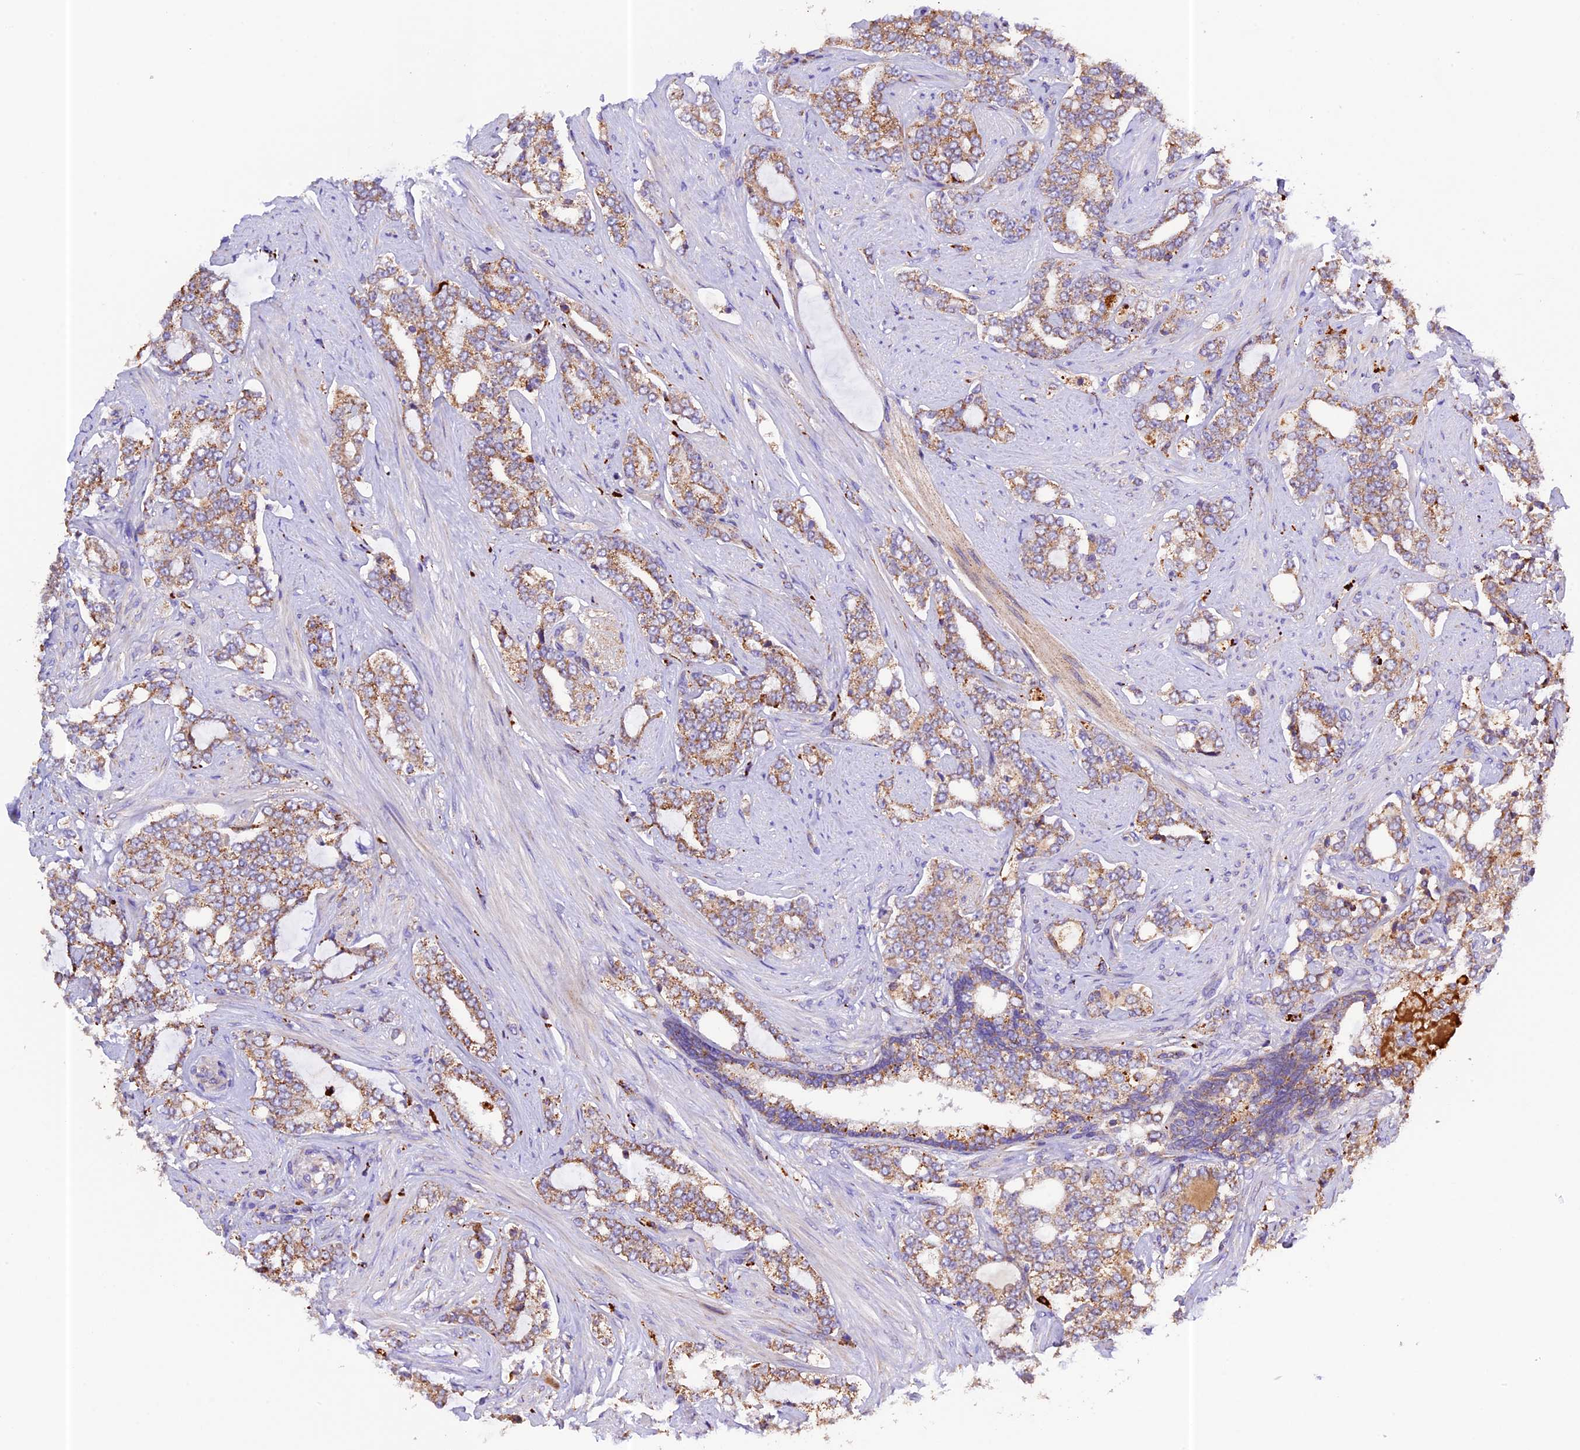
{"staining": {"intensity": "moderate", "quantity": ">75%", "location": "cytoplasmic/membranous"}, "tissue": "prostate cancer", "cell_type": "Tumor cells", "image_type": "cancer", "snomed": [{"axis": "morphology", "description": "Adenocarcinoma, High grade"}, {"axis": "topography", "description": "Prostate"}], "caption": "A brown stain shows moderate cytoplasmic/membranous positivity of a protein in prostate high-grade adenocarcinoma tumor cells.", "gene": "METTL22", "patient": {"sex": "male", "age": 64}}